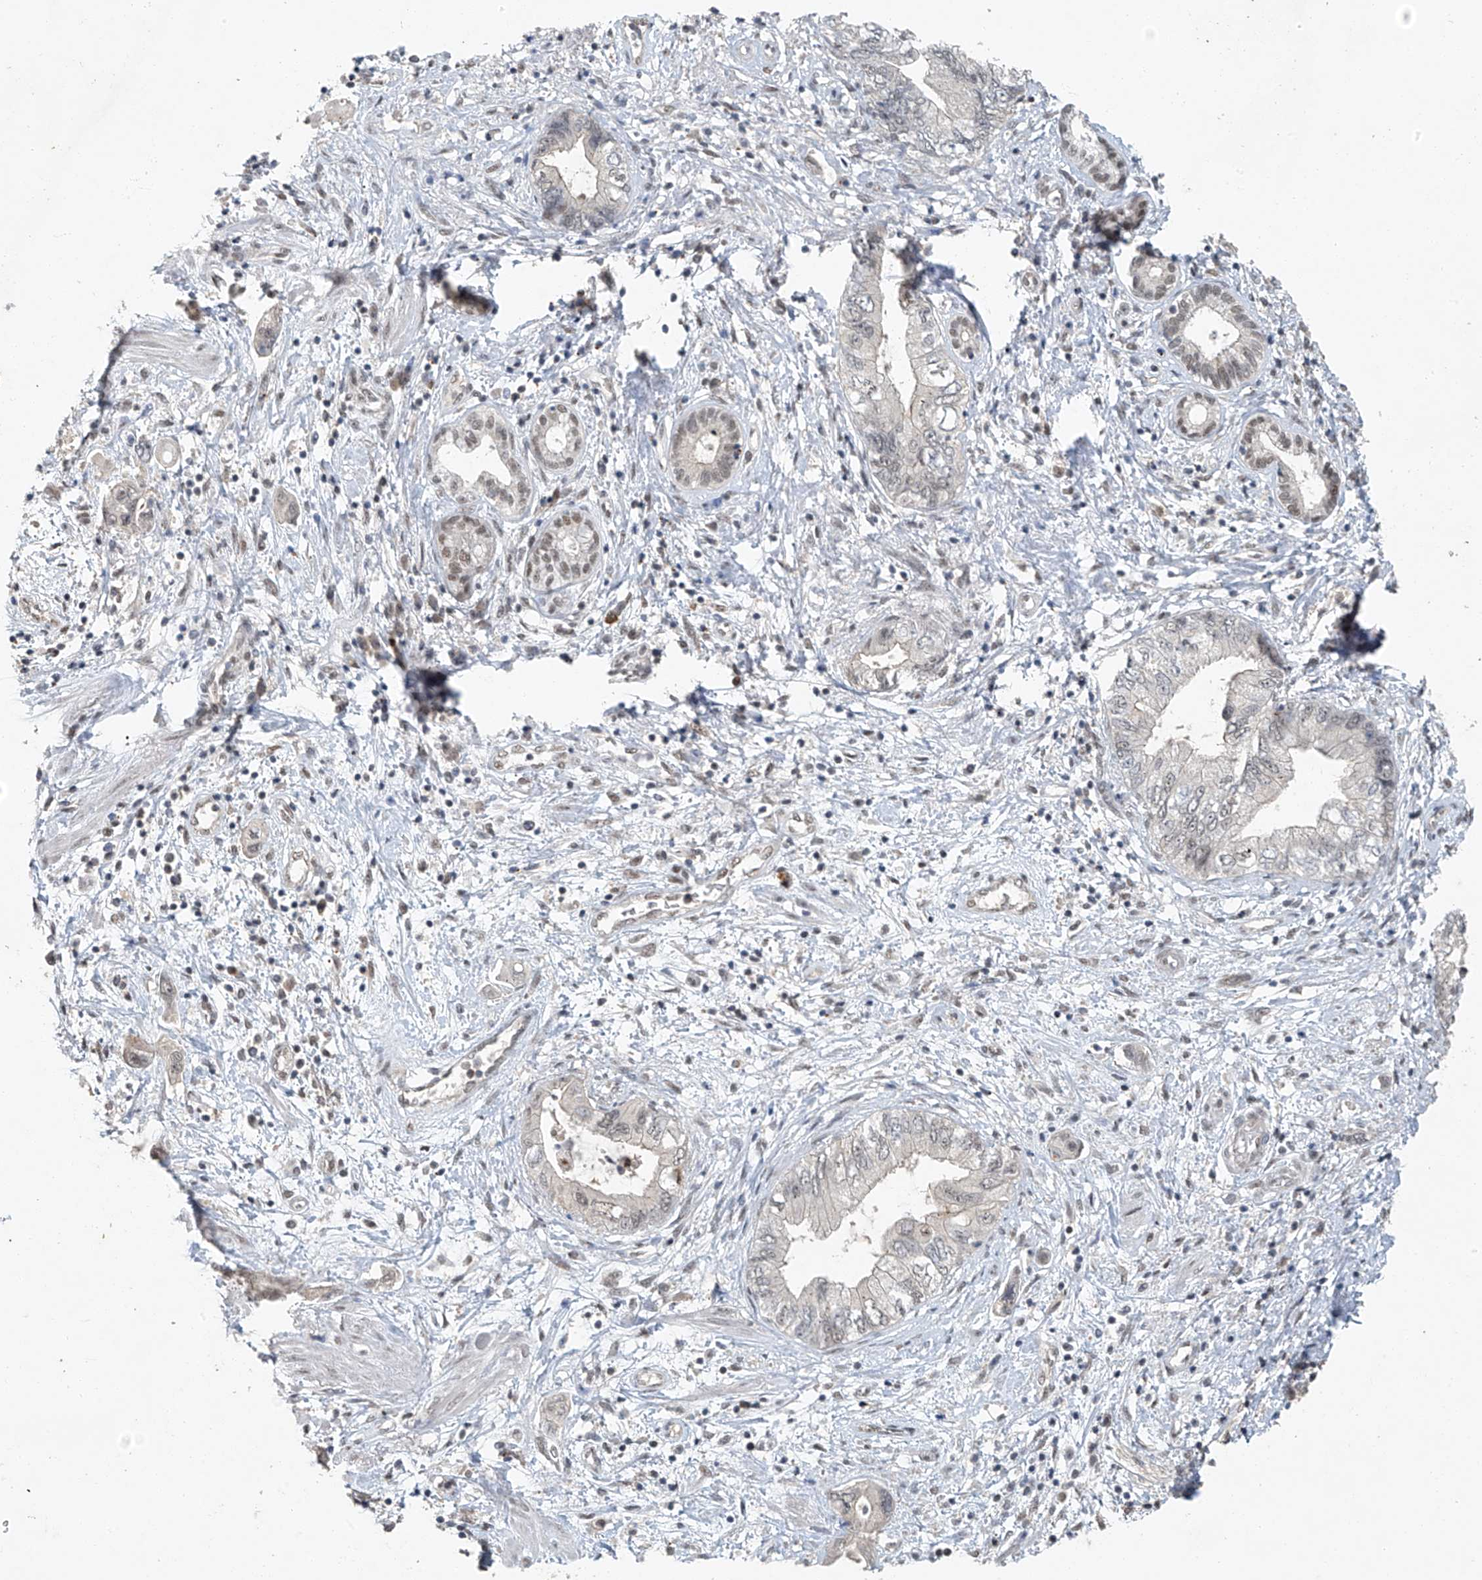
{"staining": {"intensity": "moderate", "quantity": "25%-75%", "location": "nuclear"}, "tissue": "pancreatic cancer", "cell_type": "Tumor cells", "image_type": "cancer", "snomed": [{"axis": "morphology", "description": "Adenocarcinoma, NOS"}, {"axis": "topography", "description": "Pancreas"}], "caption": "The image displays staining of pancreatic cancer (adenocarcinoma), revealing moderate nuclear protein expression (brown color) within tumor cells.", "gene": "TAF8", "patient": {"sex": "female", "age": 73}}